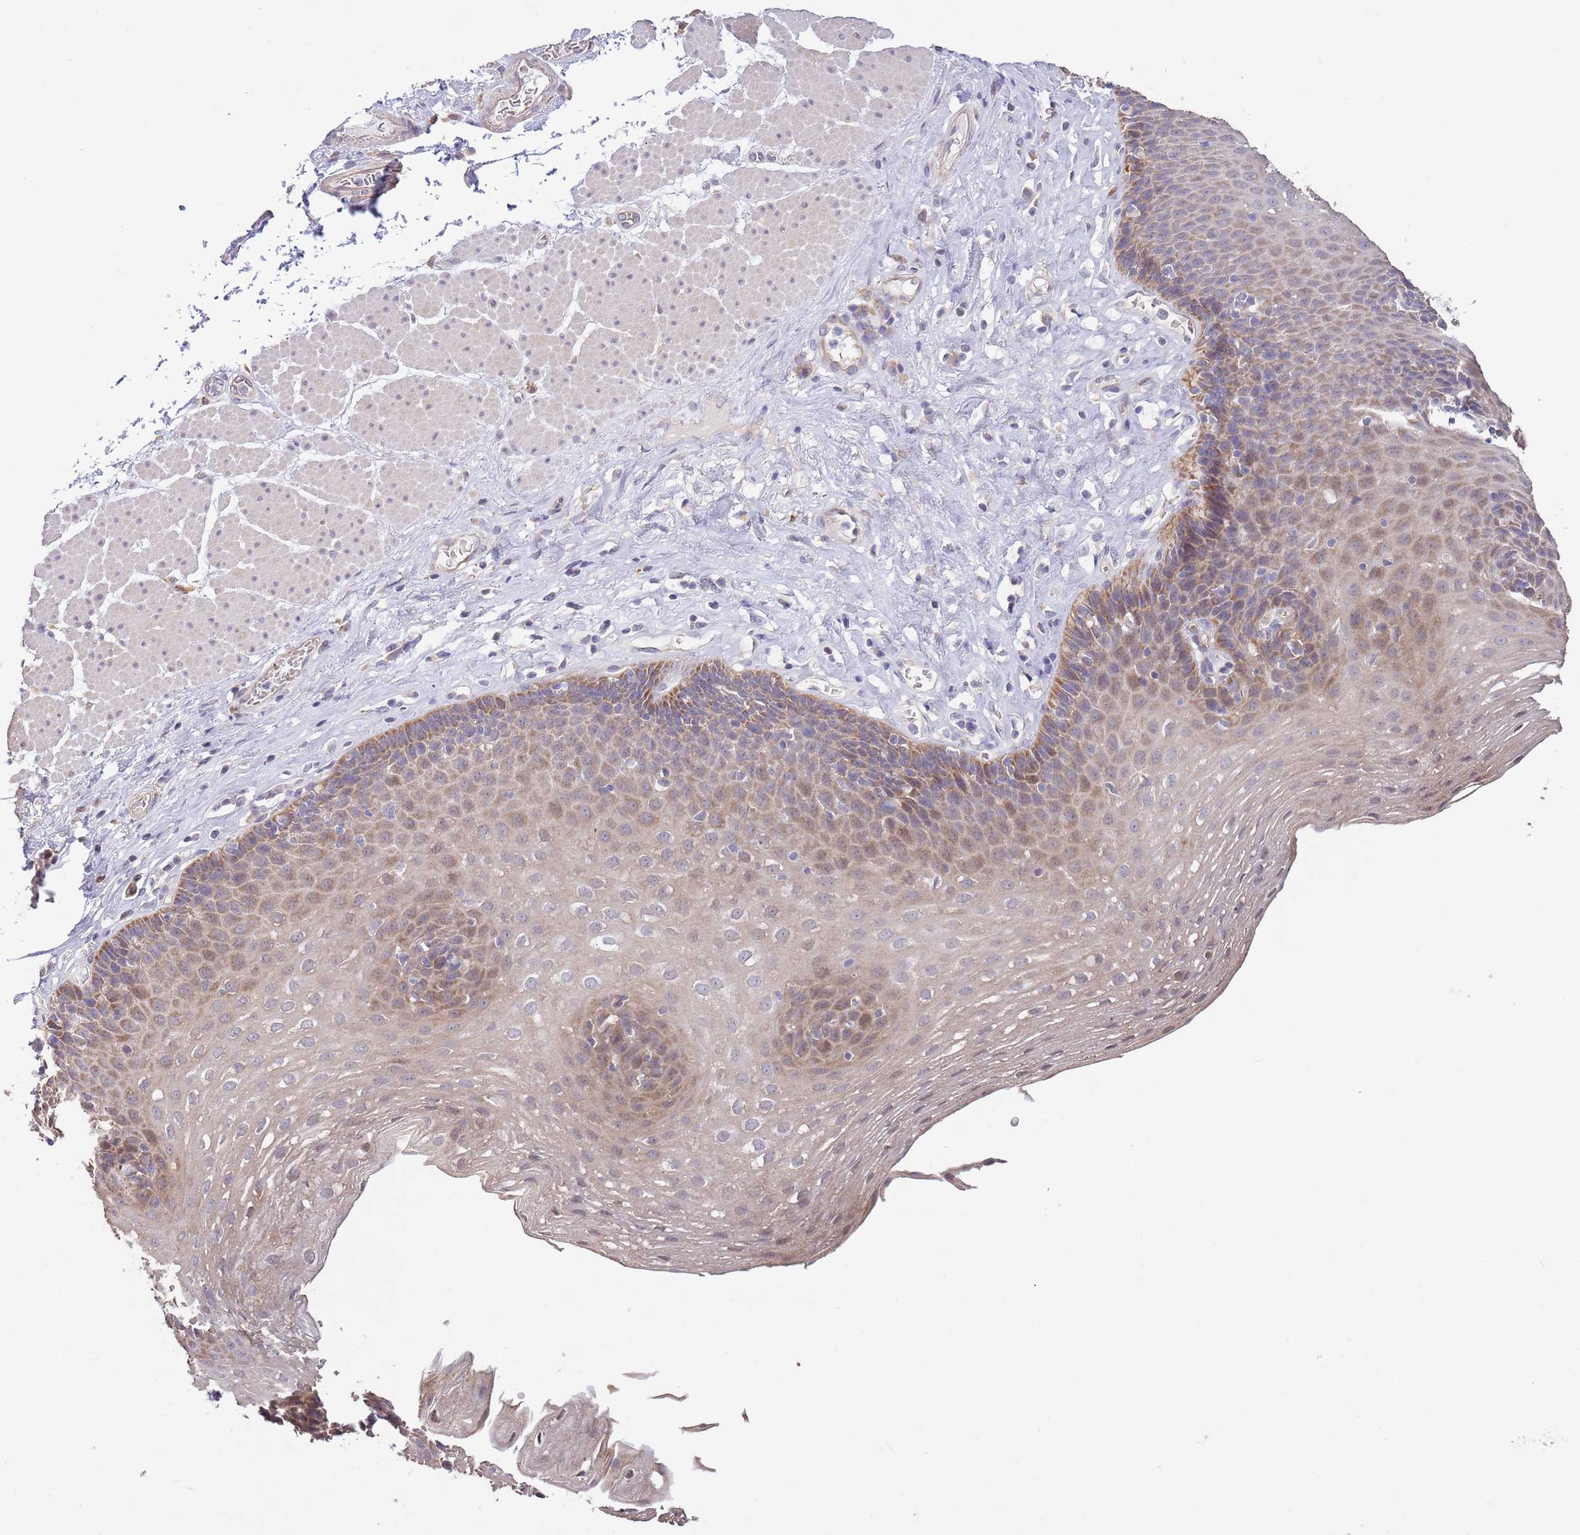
{"staining": {"intensity": "moderate", "quantity": ">75%", "location": "cytoplasmic/membranous"}, "tissue": "esophagus", "cell_type": "Squamous epithelial cells", "image_type": "normal", "snomed": [{"axis": "morphology", "description": "Normal tissue, NOS"}, {"axis": "topography", "description": "Esophagus"}], "caption": "Squamous epithelial cells show medium levels of moderate cytoplasmic/membranous positivity in about >75% of cells in benign human esophagus.", "gene": "LIPJ", "patient": {"sex": "female", "age": 66}}